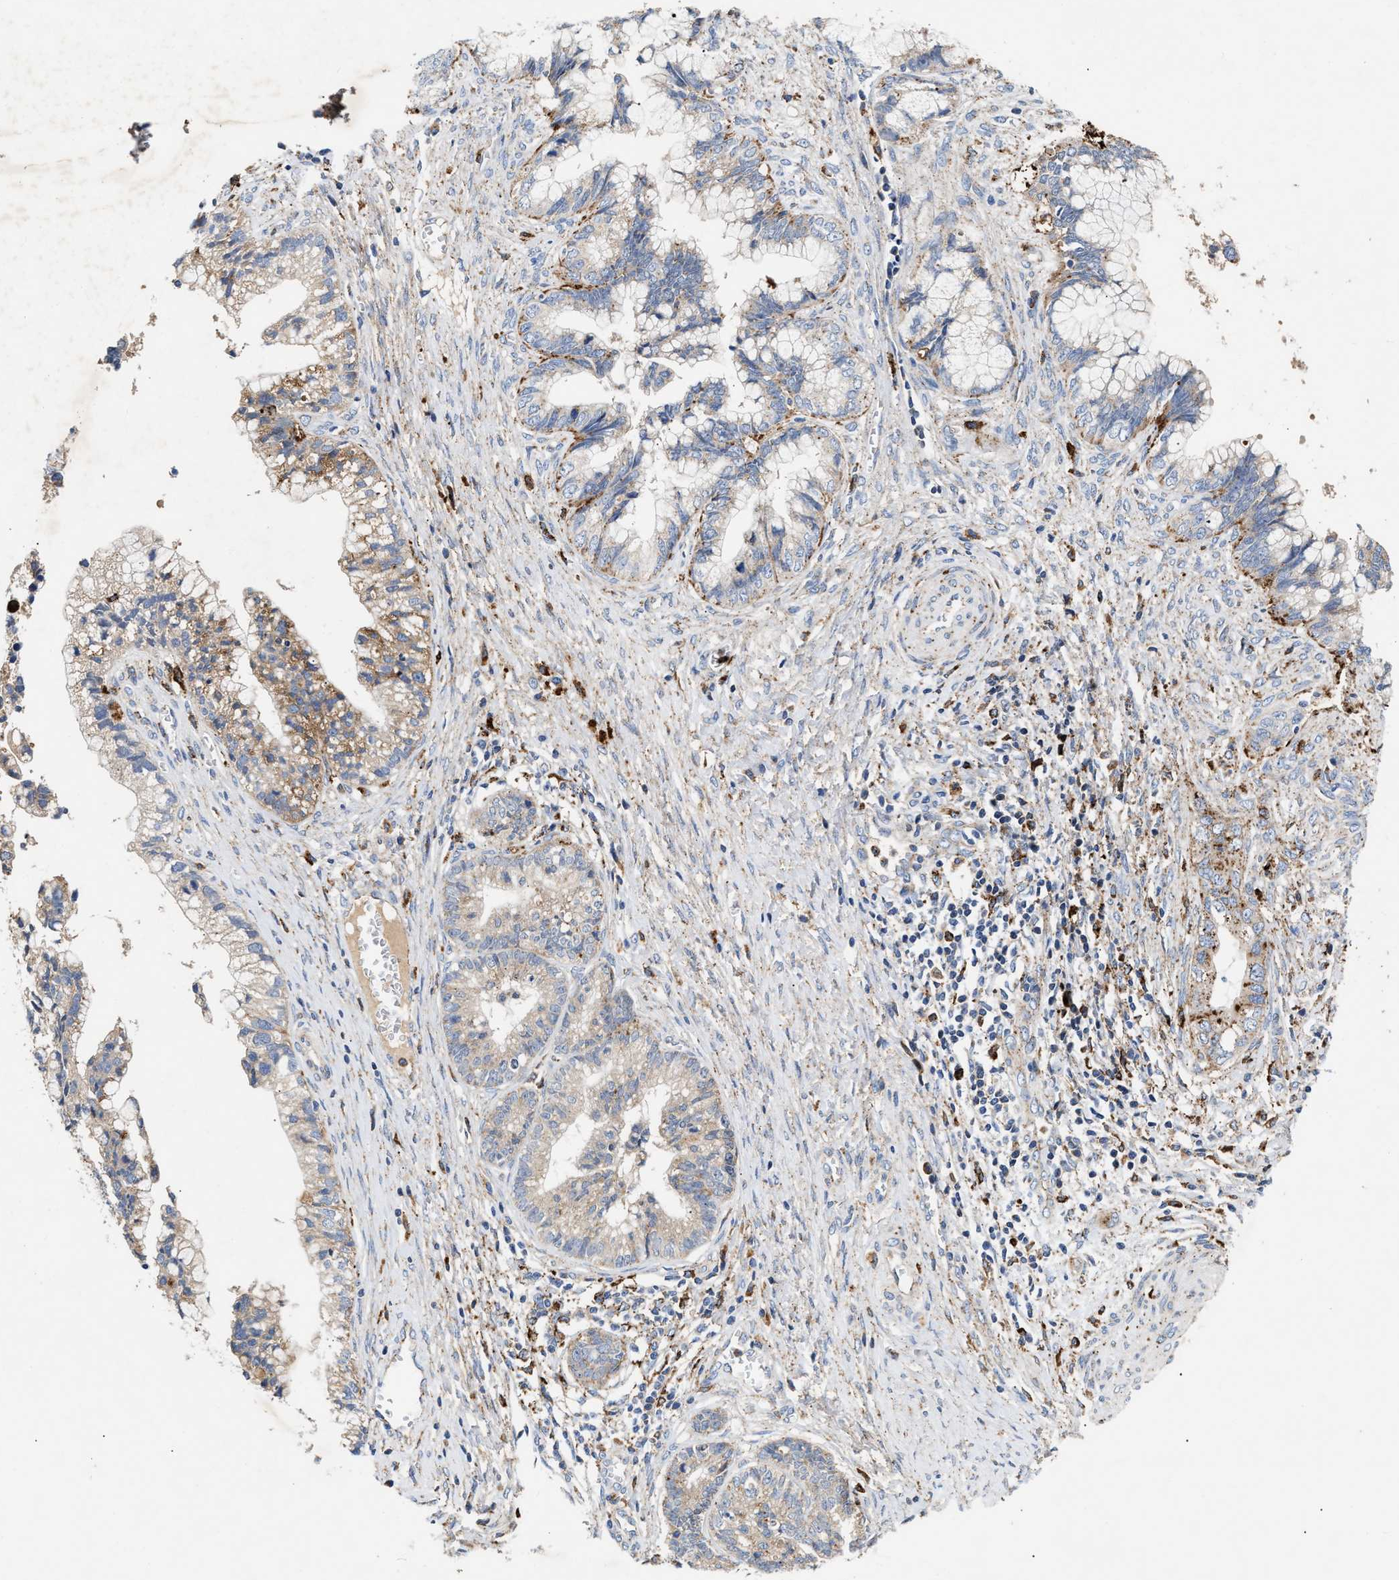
{"staining": {"intensity": "moderate", "quantity": "25%-75%", "location": "cytoplasmic/membranous"}, "tissue": "cervical cancer", "cell_type": "Tumor cells", "image_type": "cancer", "snomed": [{"axis": "morphology", "description": "Adenocarcinoma, NOS"}, {"axis": "topography", "description": "Cervix"}], "caption": "Brown immunohistochemical staining in adenocarcinoma (cervical) displays moderate cytoplasmic/membranous staining in about 25%-75% of tumor cells. (Stains: DAB in brown, nuclei in blue, Microscopy: brightfield microscopy at high magnification).", "gene": "CCDC146", "patient": {"sex": "female", "age": 44}}